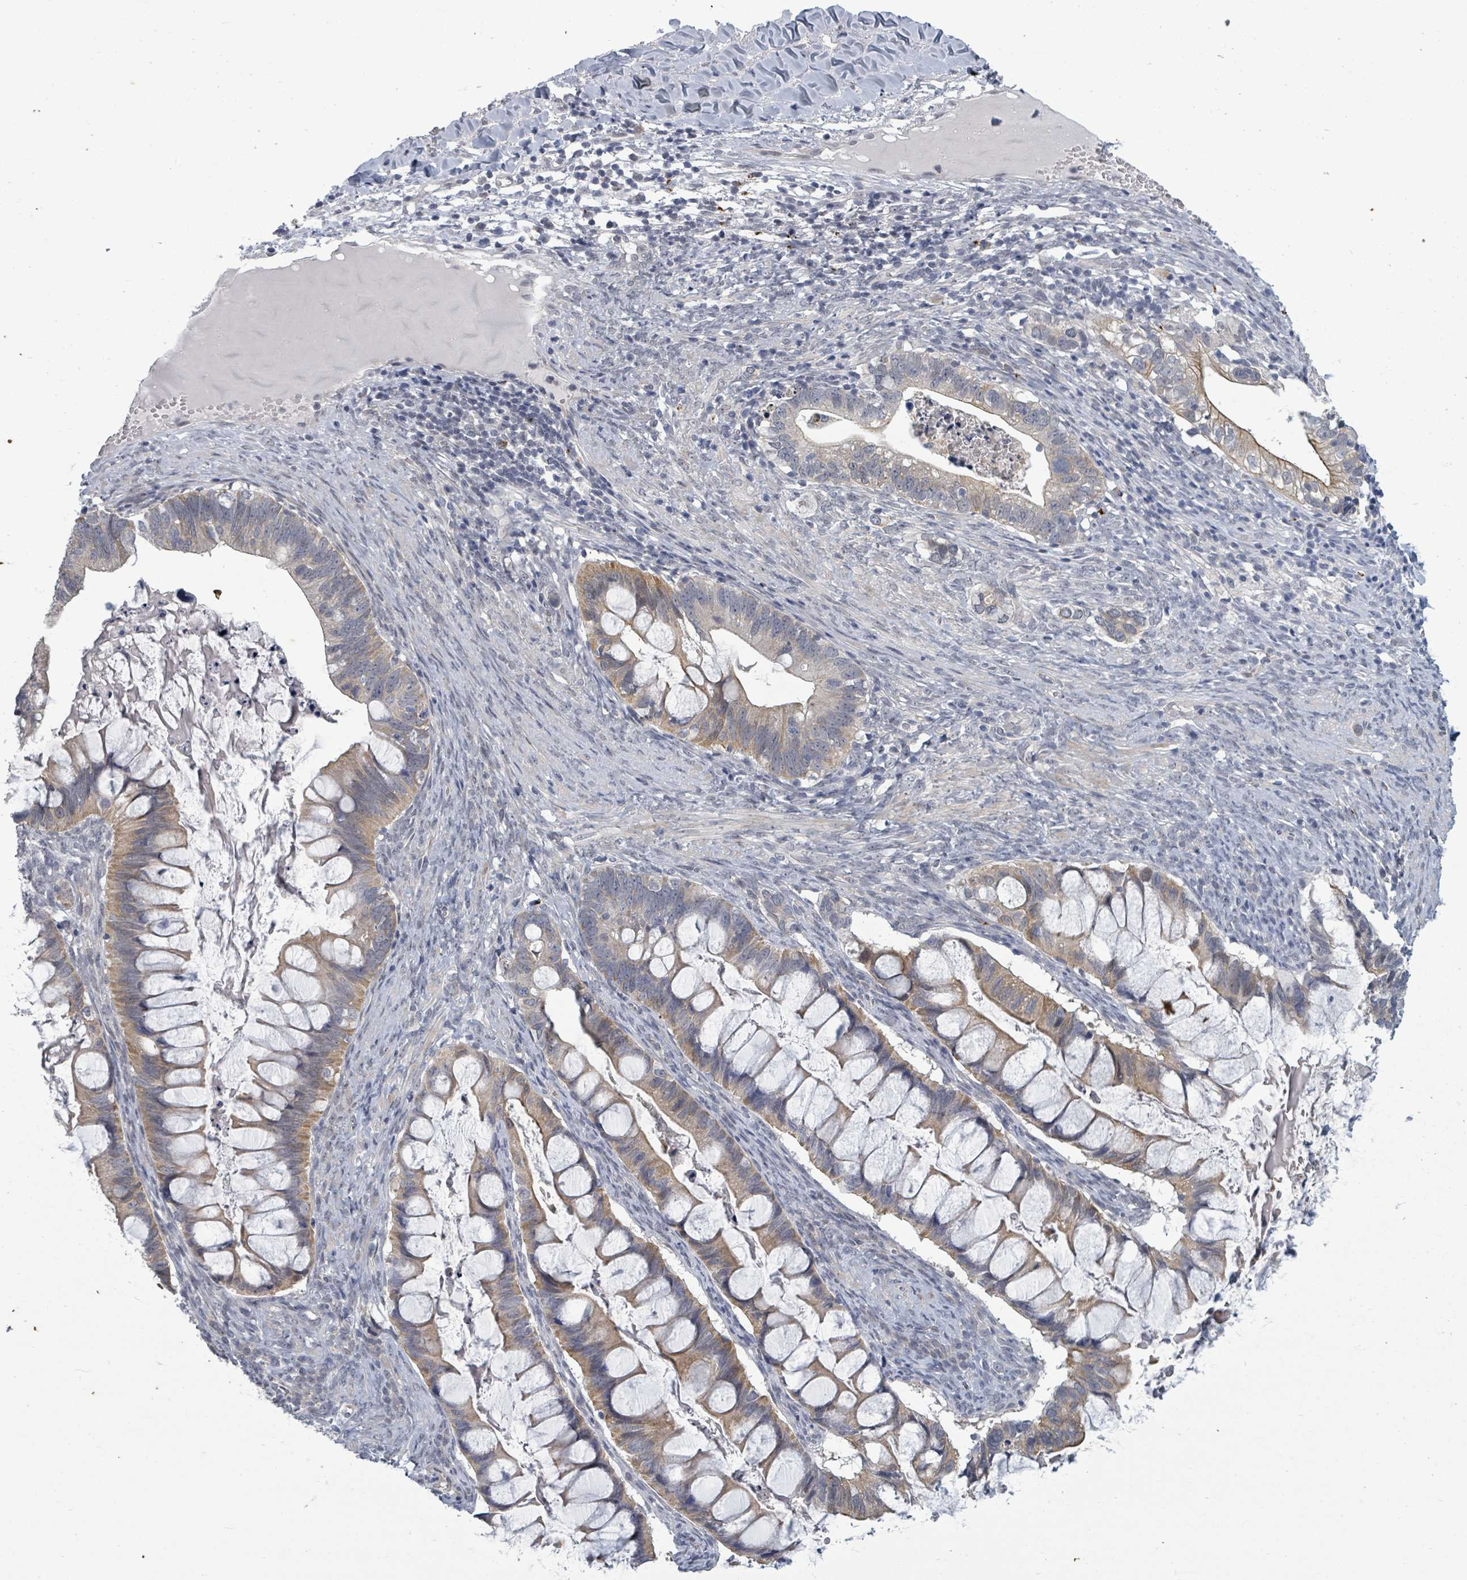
{"staining": {"intensity": "weak", "quantity": "25%-75%", "location": "cytoplasmic/membranous"}, "tissue": "ovarian cancer", "cell_type": "Tumor cells", "image_type": "cancer", "snomed": [{"axis": "morphology", "description": "Cystadenocarcinoma, mucinous, NOS"}, {"axis": "topography", "description": "Ovary"}], "caption": "The photomicrograph displays immunohistochemical staining of mucinous cystadenocarcinoma (ovarian). There is weak cytoplasmic/membranous expression is identified in approximately 25%-75% of tumor cells. The protein of interest is stained brown, and the nuclei are stained in blue (DAB (3,3'-diaminobenzidine) IHC with brightfield microscopy, high magnification).", "gene": "ASB12", "patient": {"sex": "female", "age": 61}}